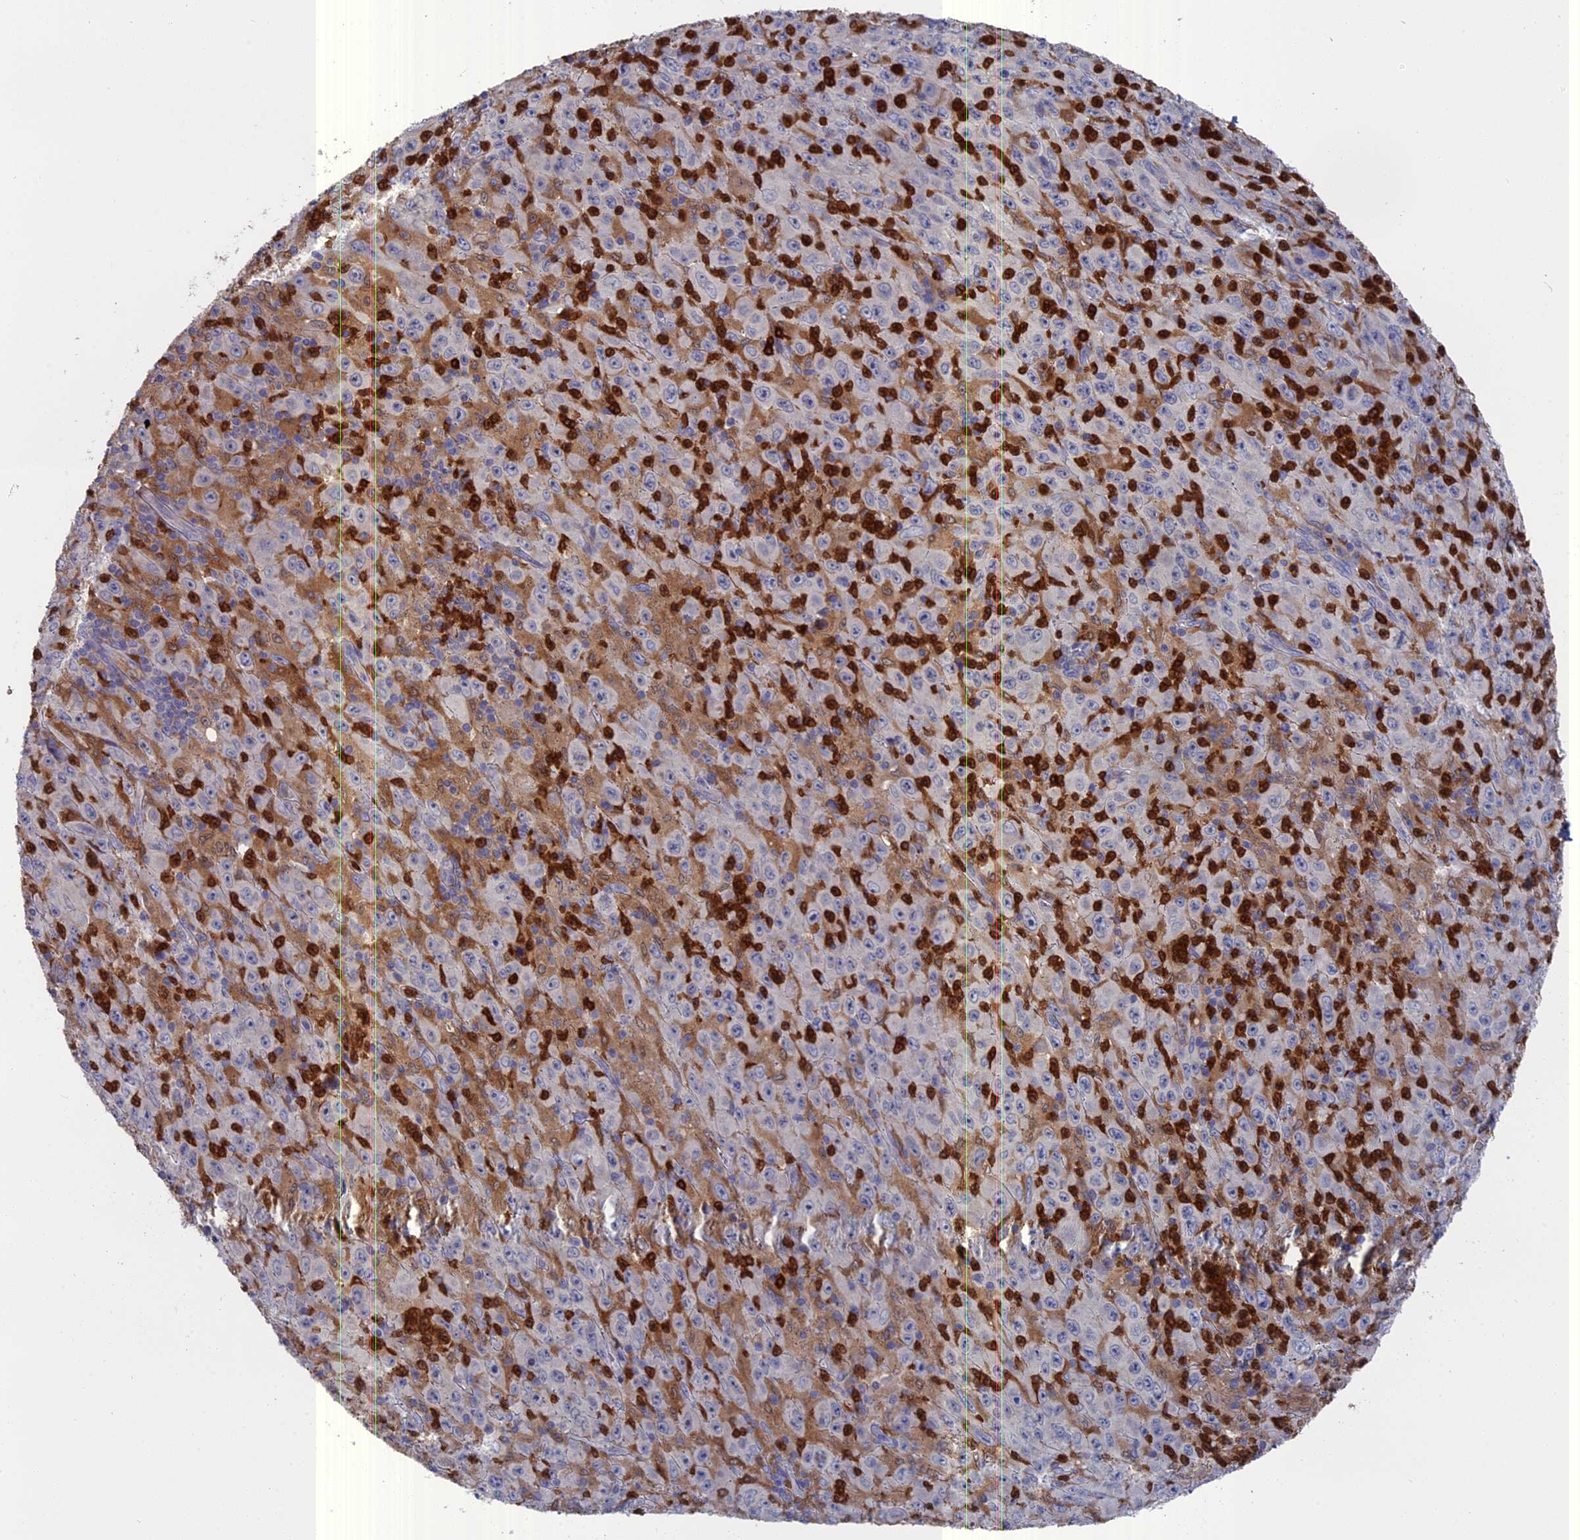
{"staining": {"intensity": "negative", "quantity": "none", "location": "none"}, "tissue": "melanoma", "cell_type": "Tumor cells", "image_type": "cancer", "snomed": [{"axis": "morphology", "description": "Malignant melanoma, Metastatic site"}, {"axis": "topography", "description": "Skin"}], "caption": "This is an immunohistochemistry histopathology image of melanoma. There is no positivity in tumor cells.", "gene": "NCF4", "patient": {"sex": "female", "age": 56}}